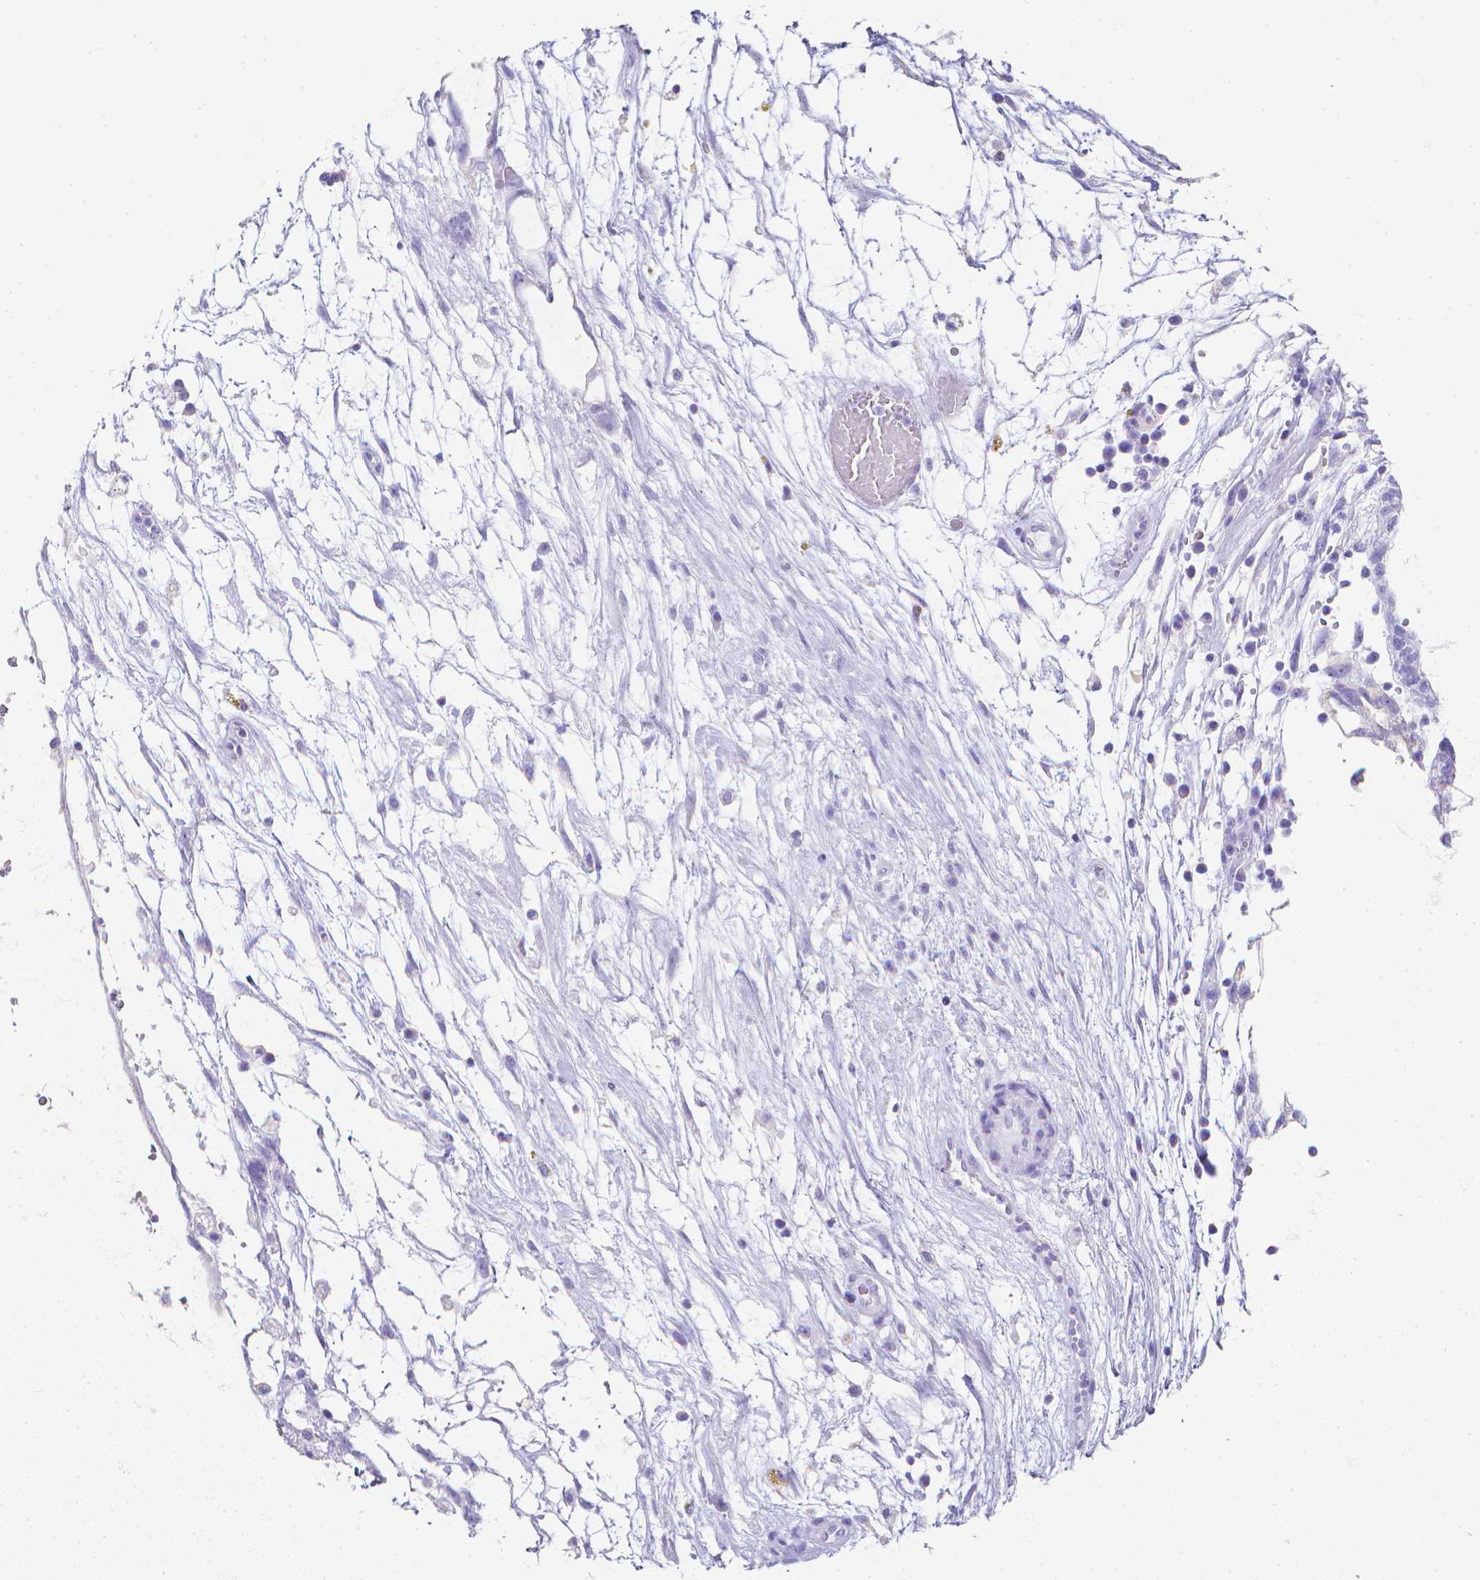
{"staining": {"intensity": "negative", "quantity": "none", "location": "none"}, "tissue": "testis cancer", "cell_type": "Tumor cells", "image_type": "cancer", "snomed": [{"axis": "morphology", "description": "Carcinoma, Embryonal, NOS"}, {"axis": "topography", "description": "Testis"}], "caption": "The immunohistochemistry image has no significant positivity in tumor cells of testis embryonal carcinoma tissue. Nuclei are stained in blue.", "gene": "LGALS4", "patient": {"sex": "male", "age": 32}}